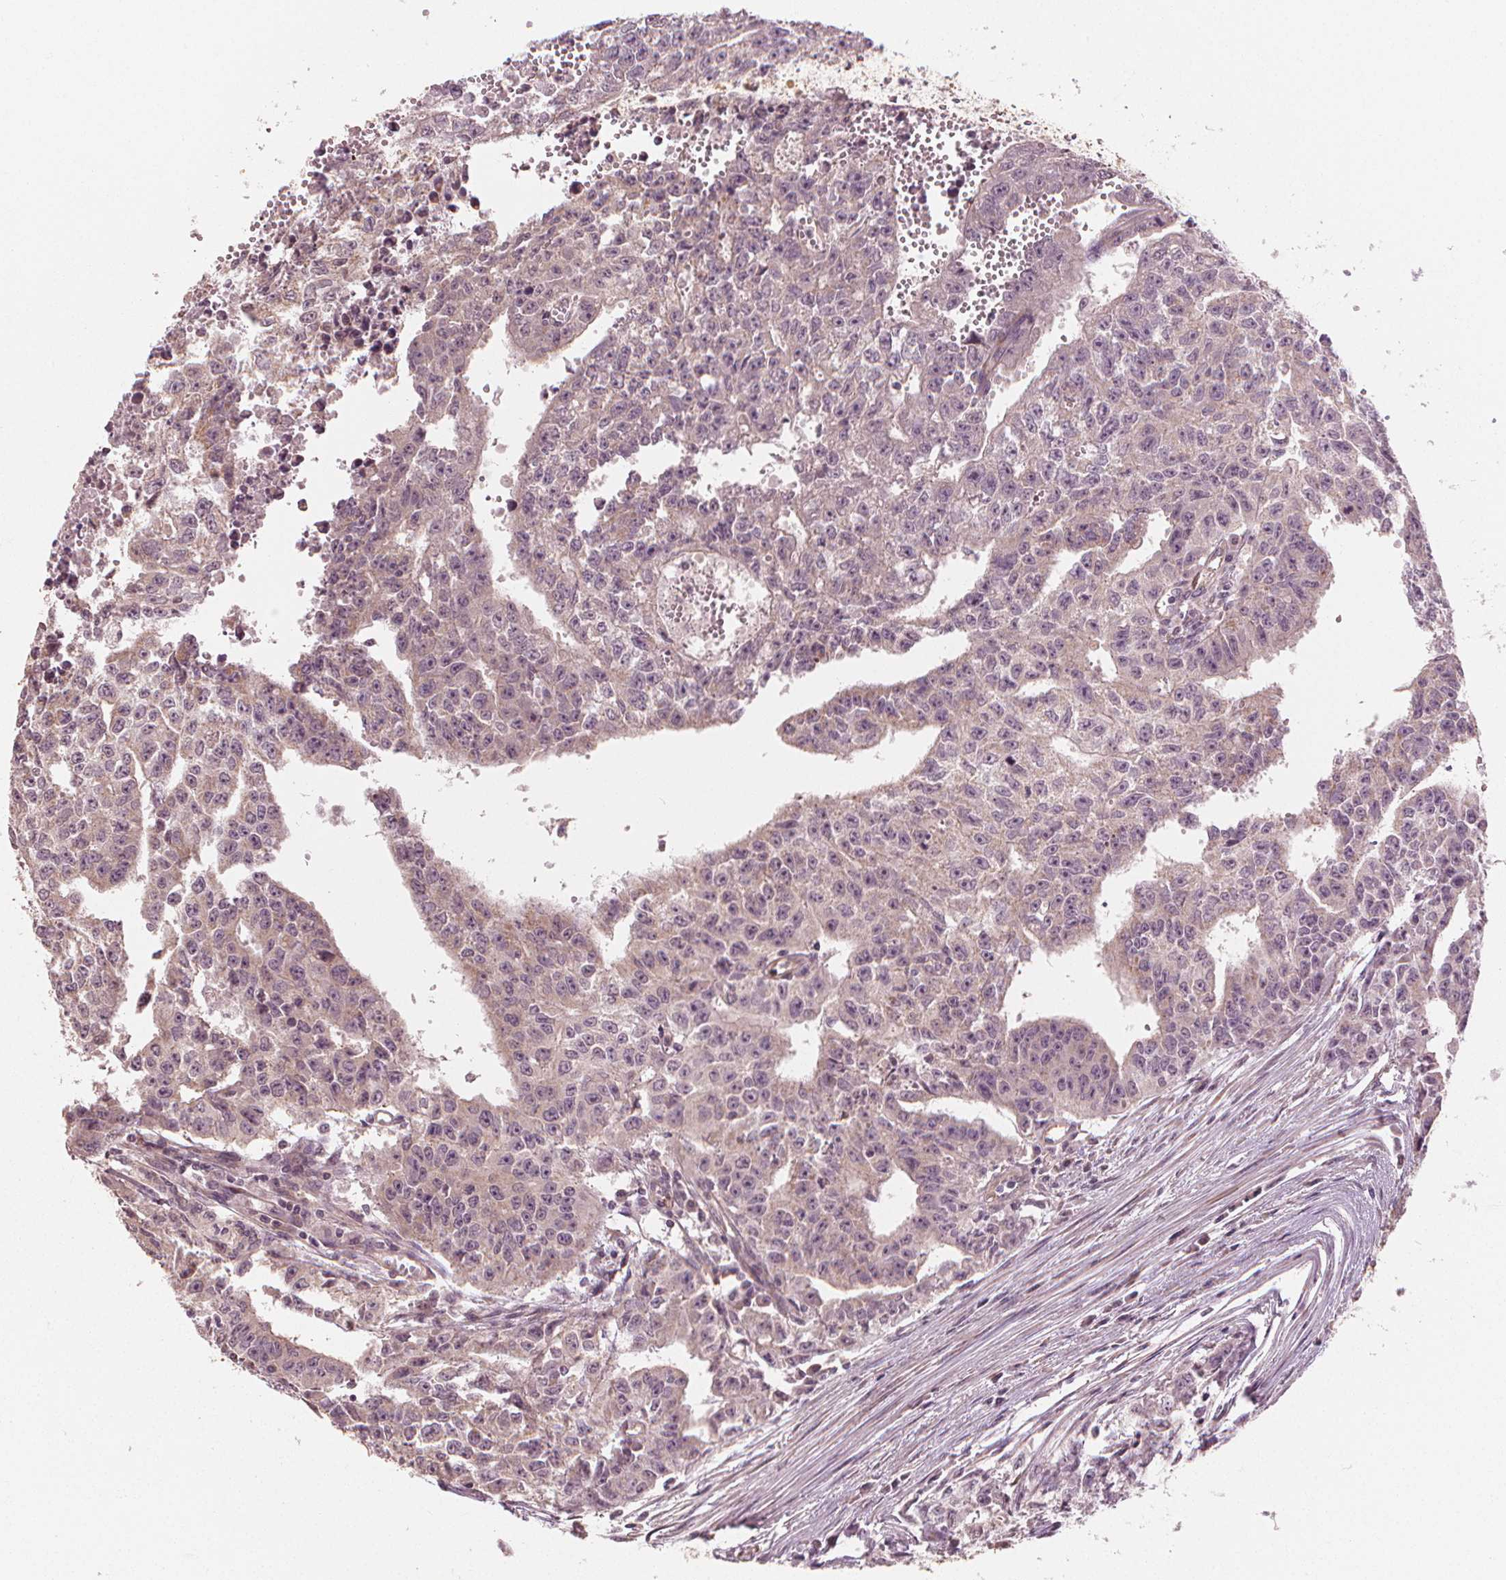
{"staining": {"intensity": "negative", "quantity": "none", "location": "none"}, "tissue": "testis cancer", "cell_type": "Tumor cells", "image_type": "cancer", "snomed": [{"axis": "morphology", "description": "Carcinoma, Embryonal, NOS"}, {"axis": "morphology", "description": "Teratoma, malignant, NOS"}, {"axis": "topography", "description": "Testis"}], "caption": "Immunohistochemistry (IHC) of human testis cancer (malignant teratoma) reveals no staining in tumor cells.", "gene": "CLBA1", "patient": {"sex": "male", "age": 24}}